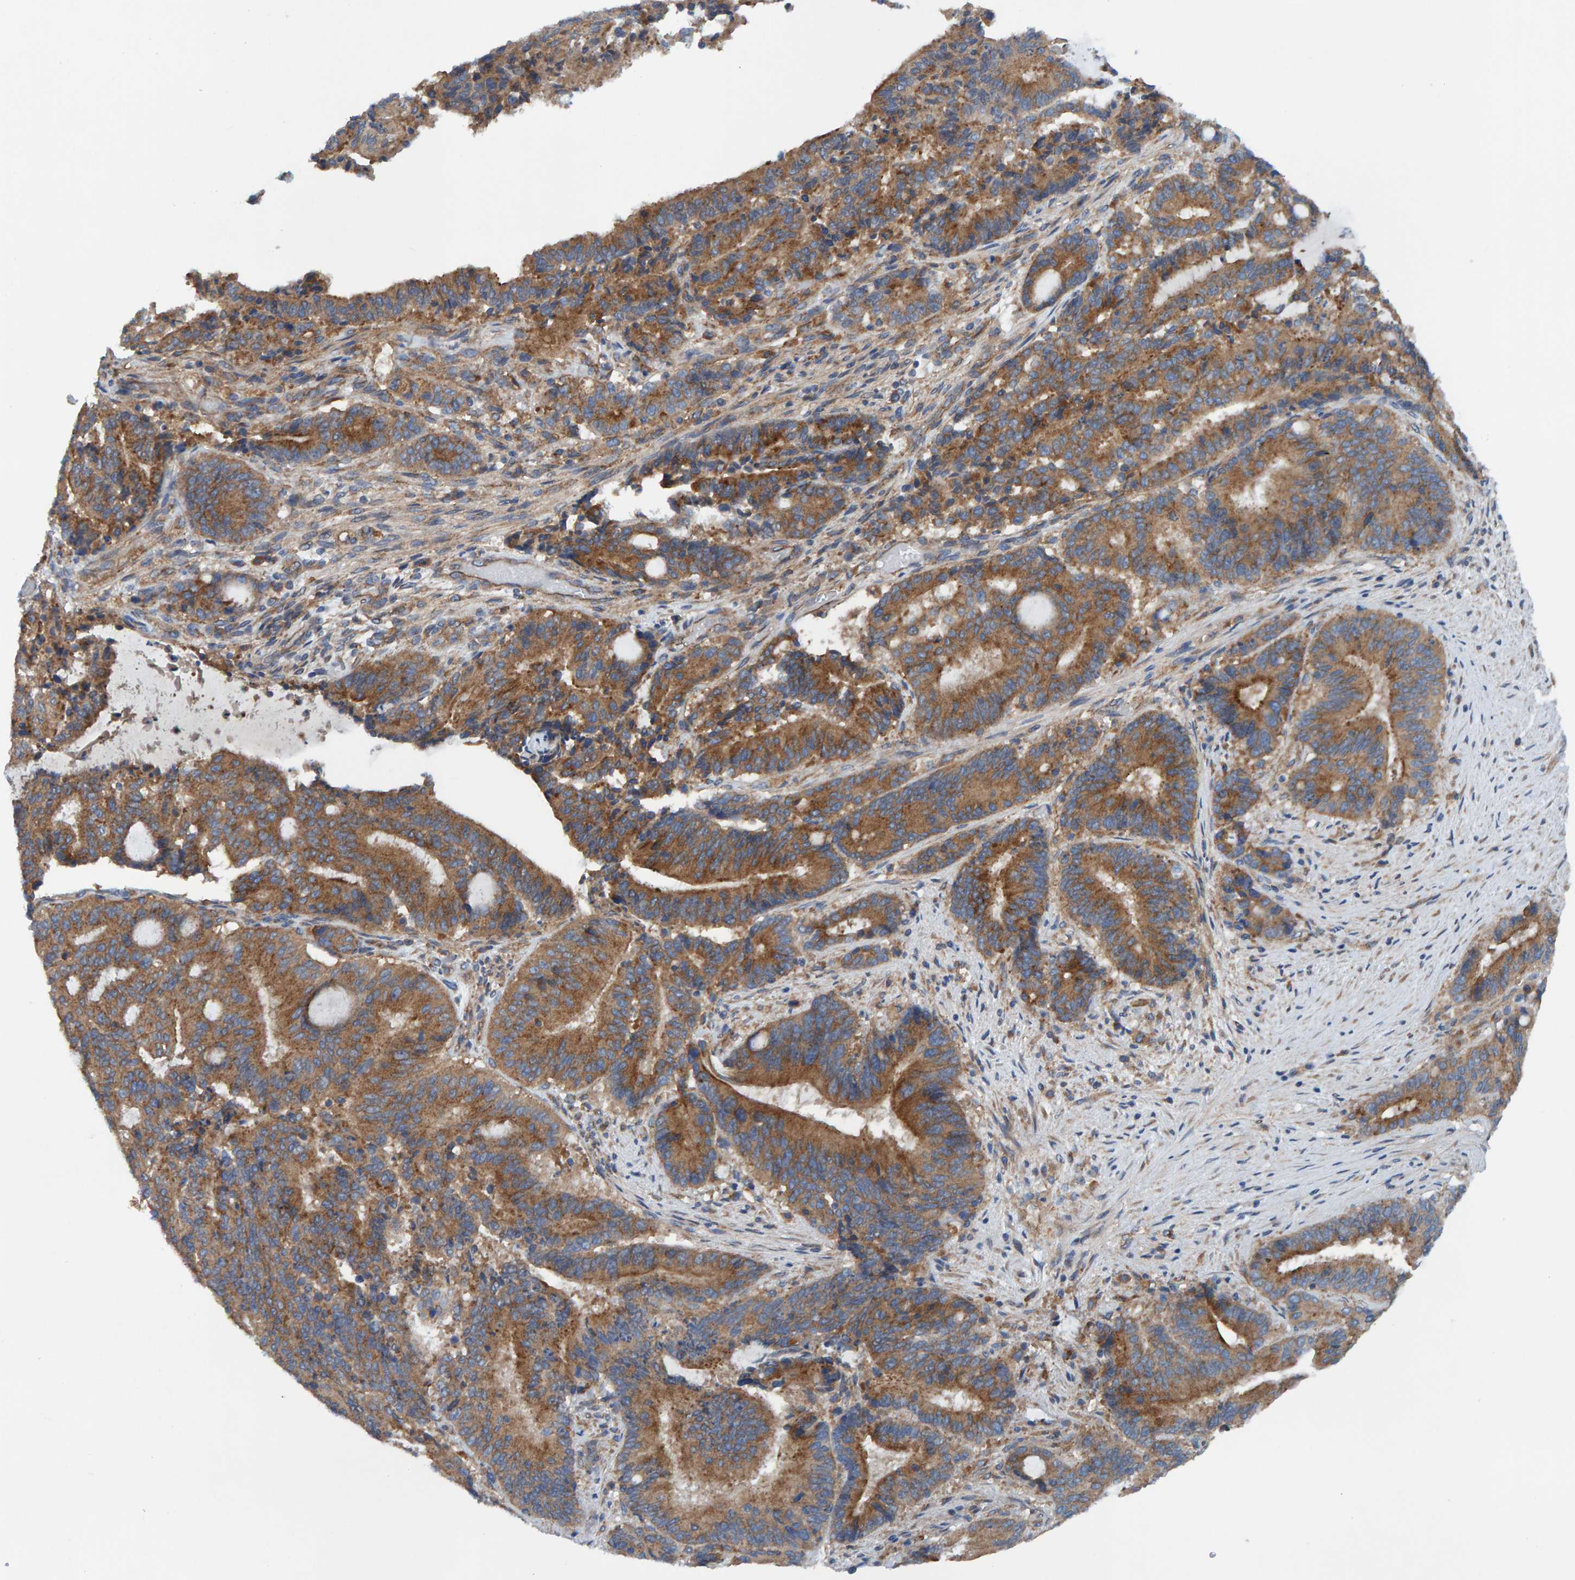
{"staining": {"intensity": "strong", "quantity": ">75%", "location": "cytoplasmic/membranous"}, "tissue": "liver cancer", "cell_type": "Tumor cells", "image_type": "cancer", "snomed": [{"axis": "morphology", "description": "Normal tissue, NOS"}, {"axis": "morphology", "description": "Cholangiocarcinoma"}, {"axis": "topography", "description": "Liver"}, {"axis": "topography", "description": "Peripheral nerve tissue"}], "caption": "Immunohistochemistry (IHC) photomicrograph of human liver cancer stained for a protein (brown), which exhibits high levels of strong cytoplasmic/membranous expression in about >75% of tumor cells.", "gene": "MKLN1", "patient": {"sex": "female", "age": 73}}